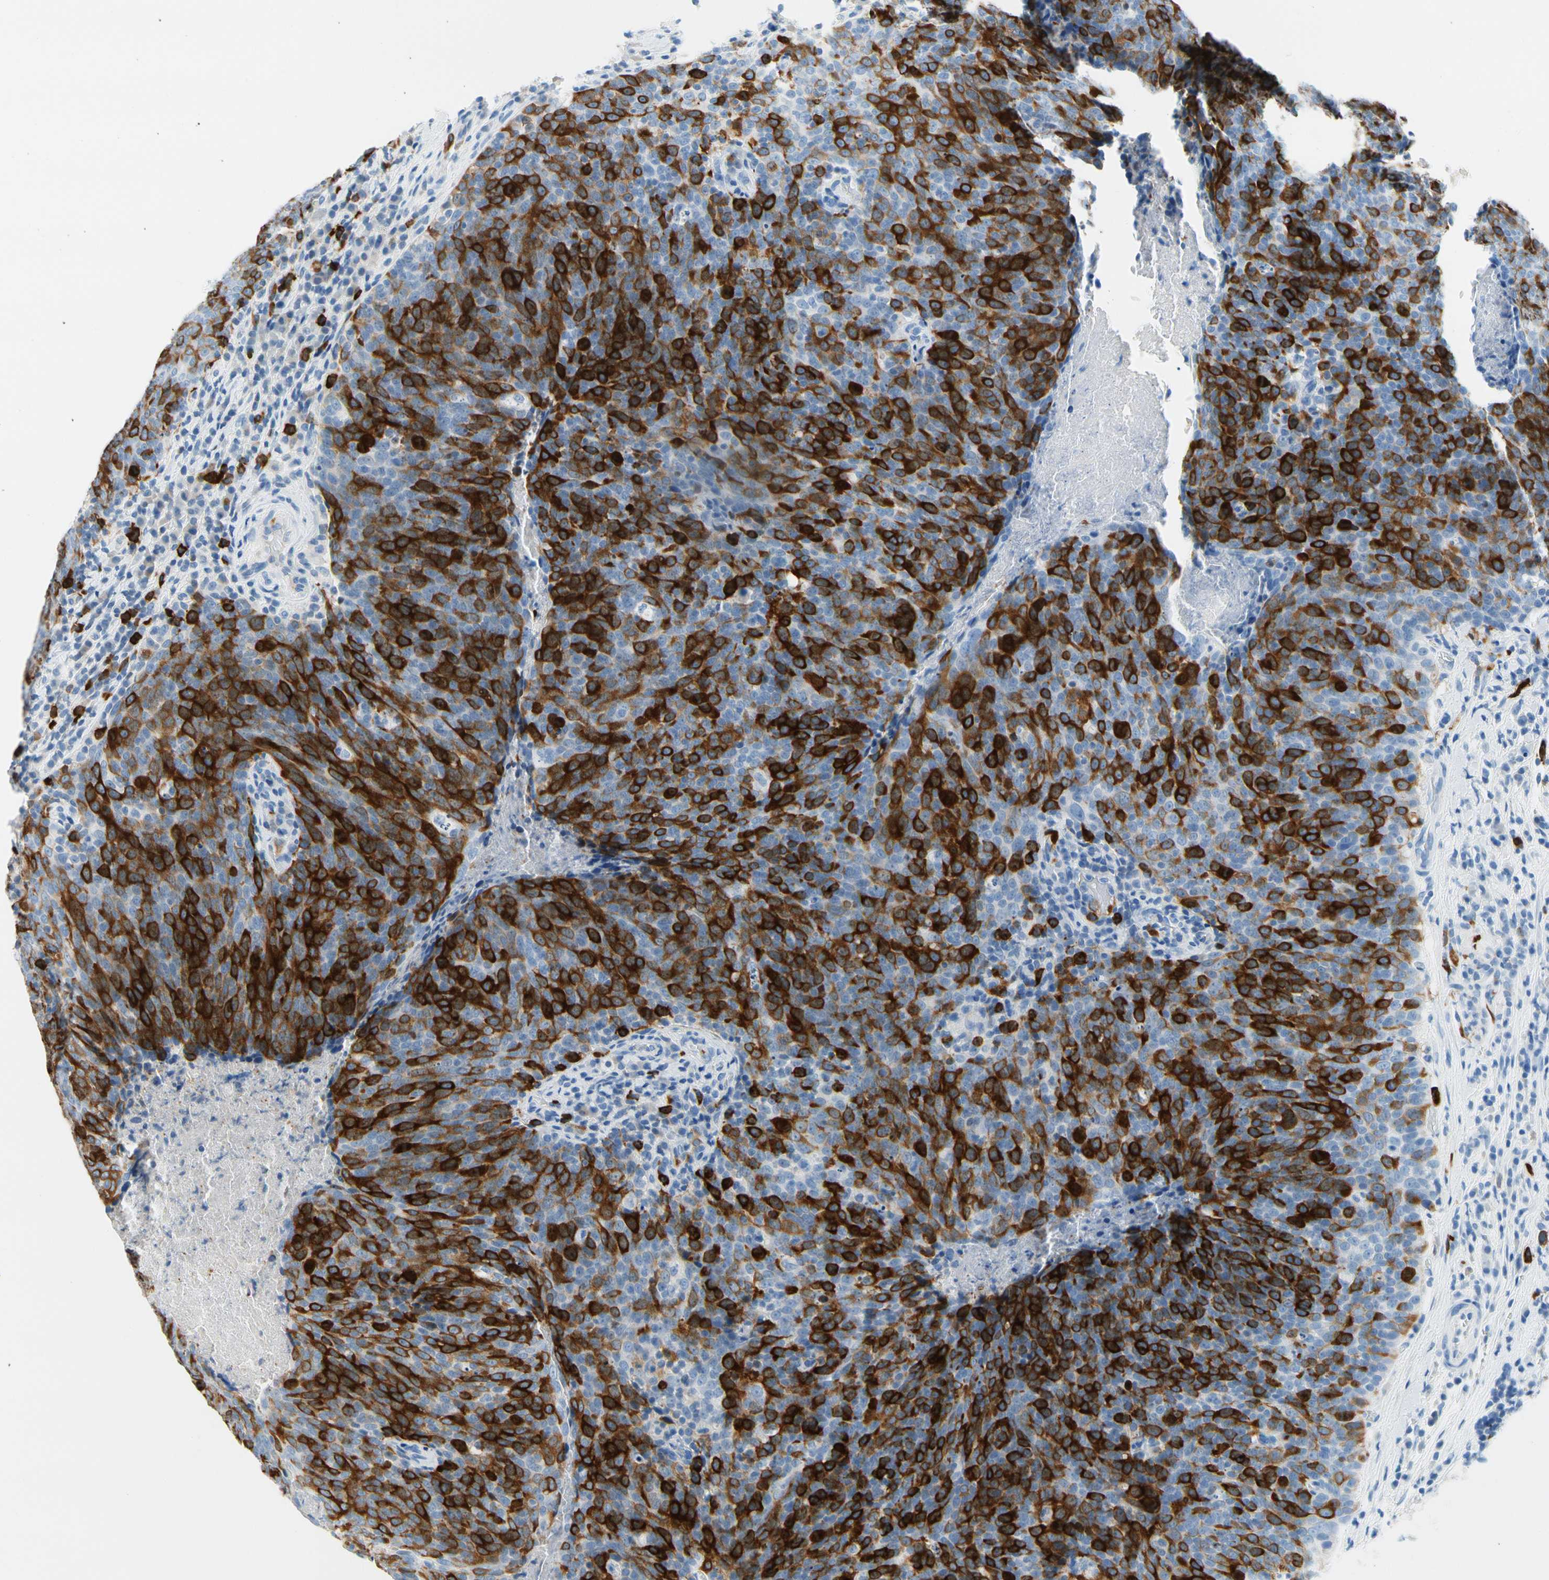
{"staining": {"intensity": "strong", "quantity": ">75%", "location": "cytoplasmic/membranous"}, "tissue": "head and neck cancer", "cell_type": "Tumor cells", "image_type": "cancer", "snomed": [{"axis": "morphology", "description": "Squamous cell carcinoma, NOS"}, {"axis": "morphology", "description": "Squamous cell carcinoma, metastatic, NOS"}, {"axis": "topography", "description": "Lymph node"}, {"axis": "topography", "description": "Head-Neck"}], "caption": "Head and neck squamous cell carcinoma stained with immunohistochemistry (IHC) exhibits strong cytoplasmic/membranous staining in about >75% of tumor cells.", "gene": "TACC3", "patient": {"sex": "male", "age": 62}}